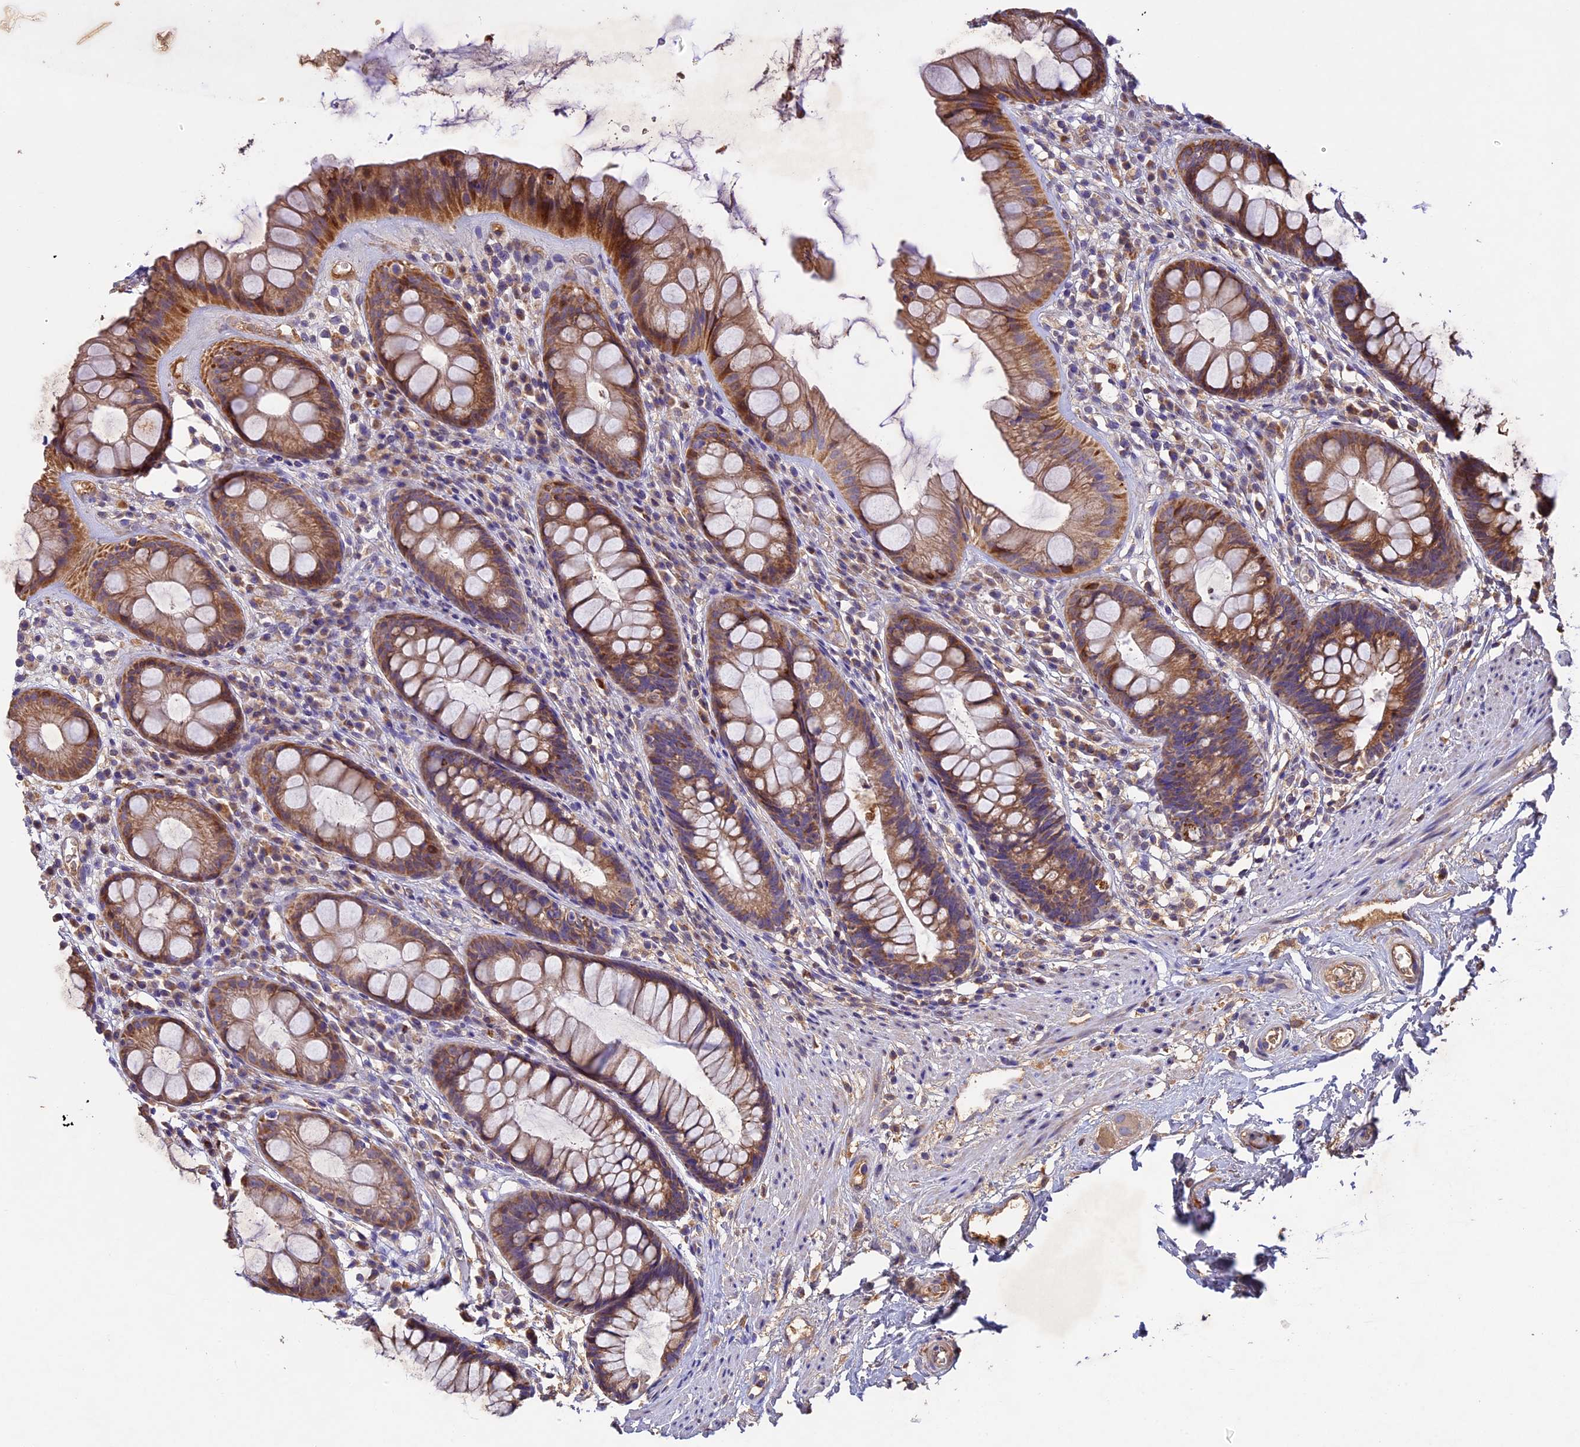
{"staining": {"intensity": "moderate", "quantity": ">75%", "location": "cytoplasmic/membranous"}, "tissue": "rectum", "cell_type": "Glandular cells", "image_type": "normal", "snomed": [{"axis": "morphology", "description": "Normal tissue, NOS"}, {"axis": "topography", "description": "Rectum"}], "caption": "Glandular cells demonstrate moderate cytoplasmic/membranous positivity in about >75% of cells in normal rectum. (Stains: DAB (3,3'-diaminobenzidine) in brown, nuclei in blue, Microscopy: brightfield microscopy at high magnification).", "gene": "OCEL1", "patient": {"sex": "male", "age": 74}}